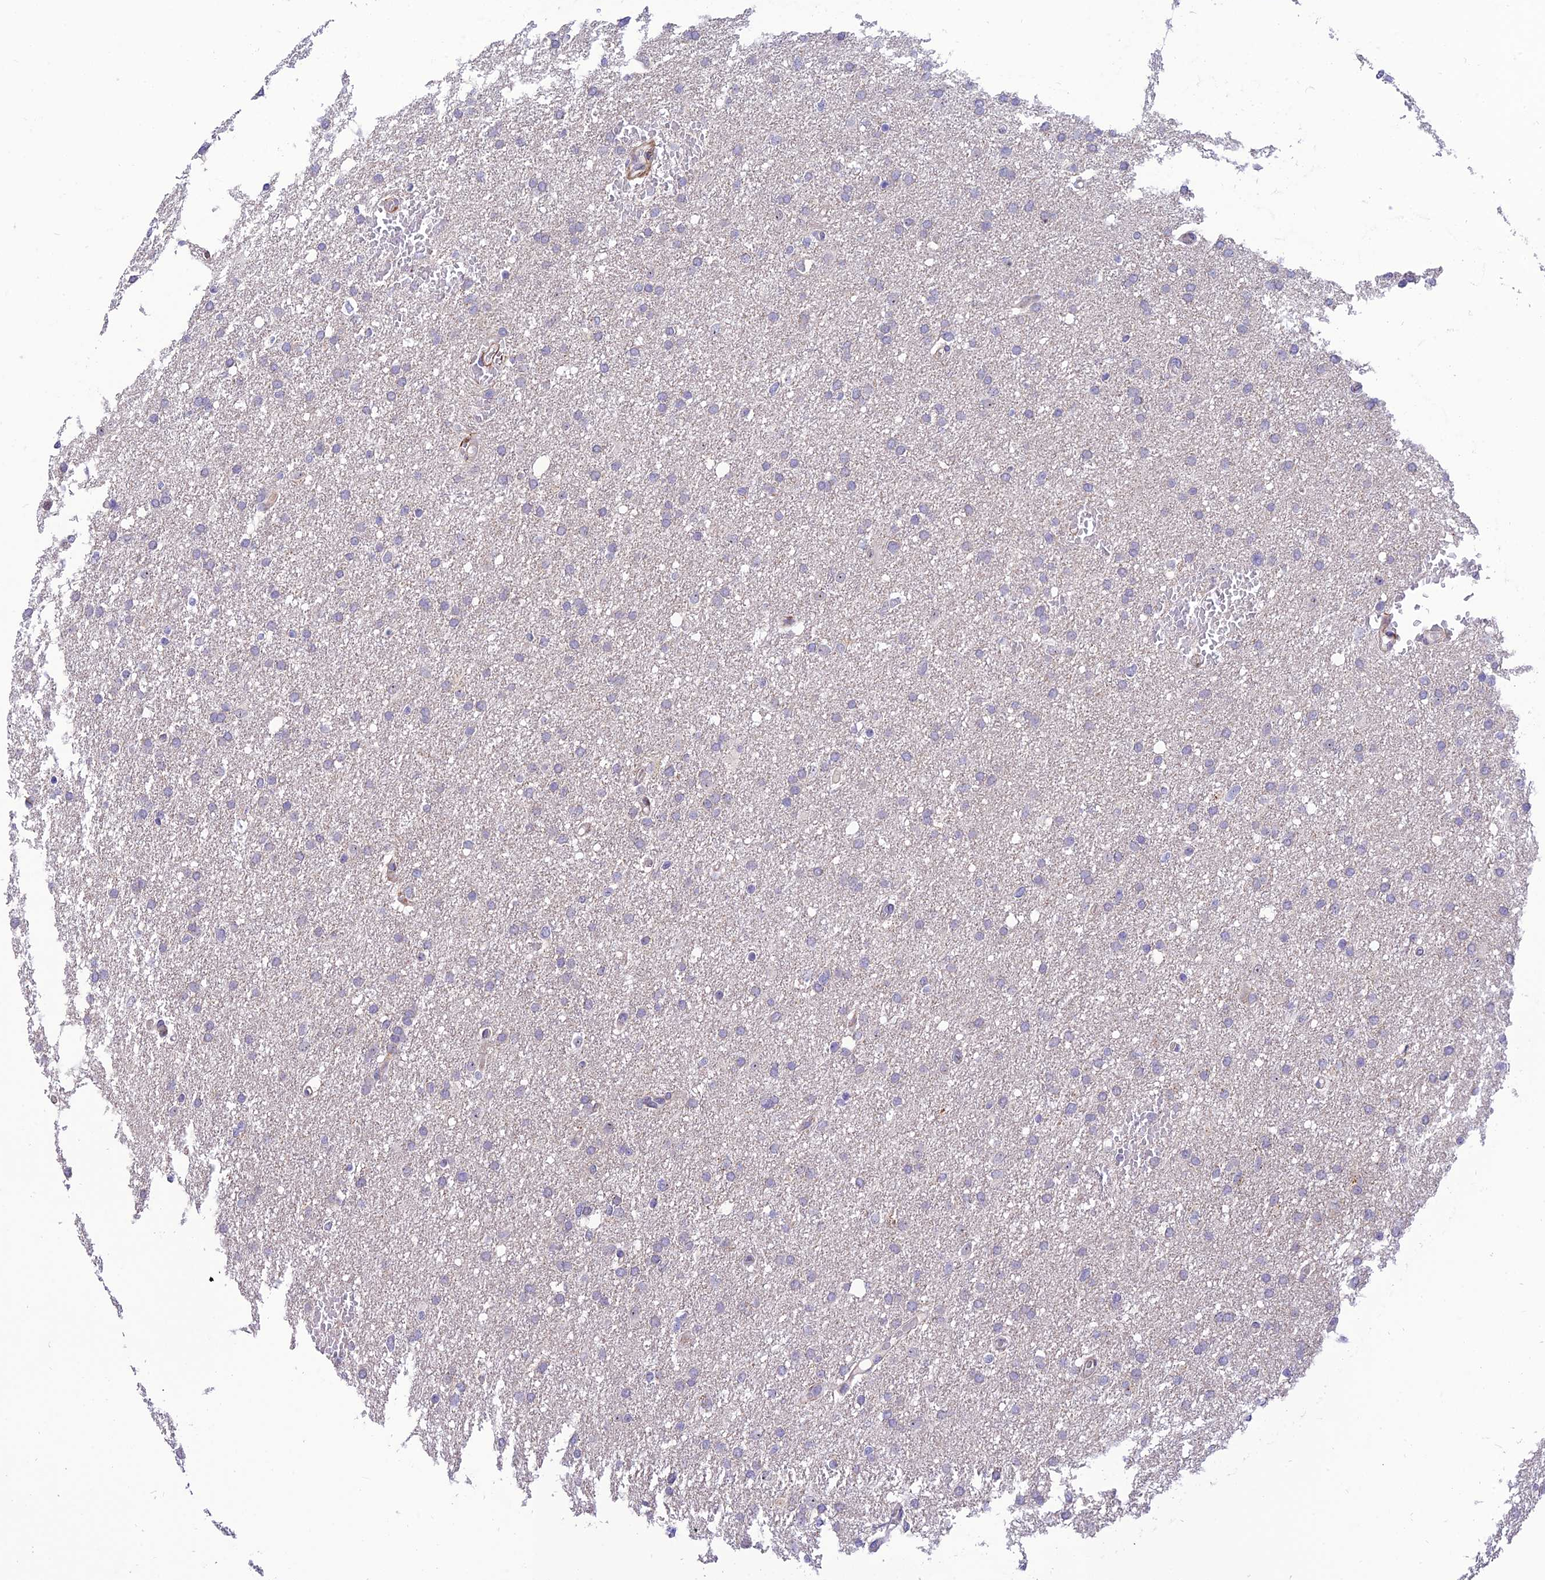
{"staining": {"intensity": "negative", "quantity": "none", "location": "none"}, "tissue": "glioma", "cell_type": "Tumor cells", "image_type": "cancer", "snomed": [{"axis": "morphology", "description": "Glioma, malignant, High grade"}, {"axis": "topography", "description": "Cerebral cortex"}], "caption": "The immunohistochemistry micrograph has no significant positivity in tumor cells of malignant high-grade glioma tissue.", "gene": "KBTBD7", "patient": {"sex": "female", "age": 36}}